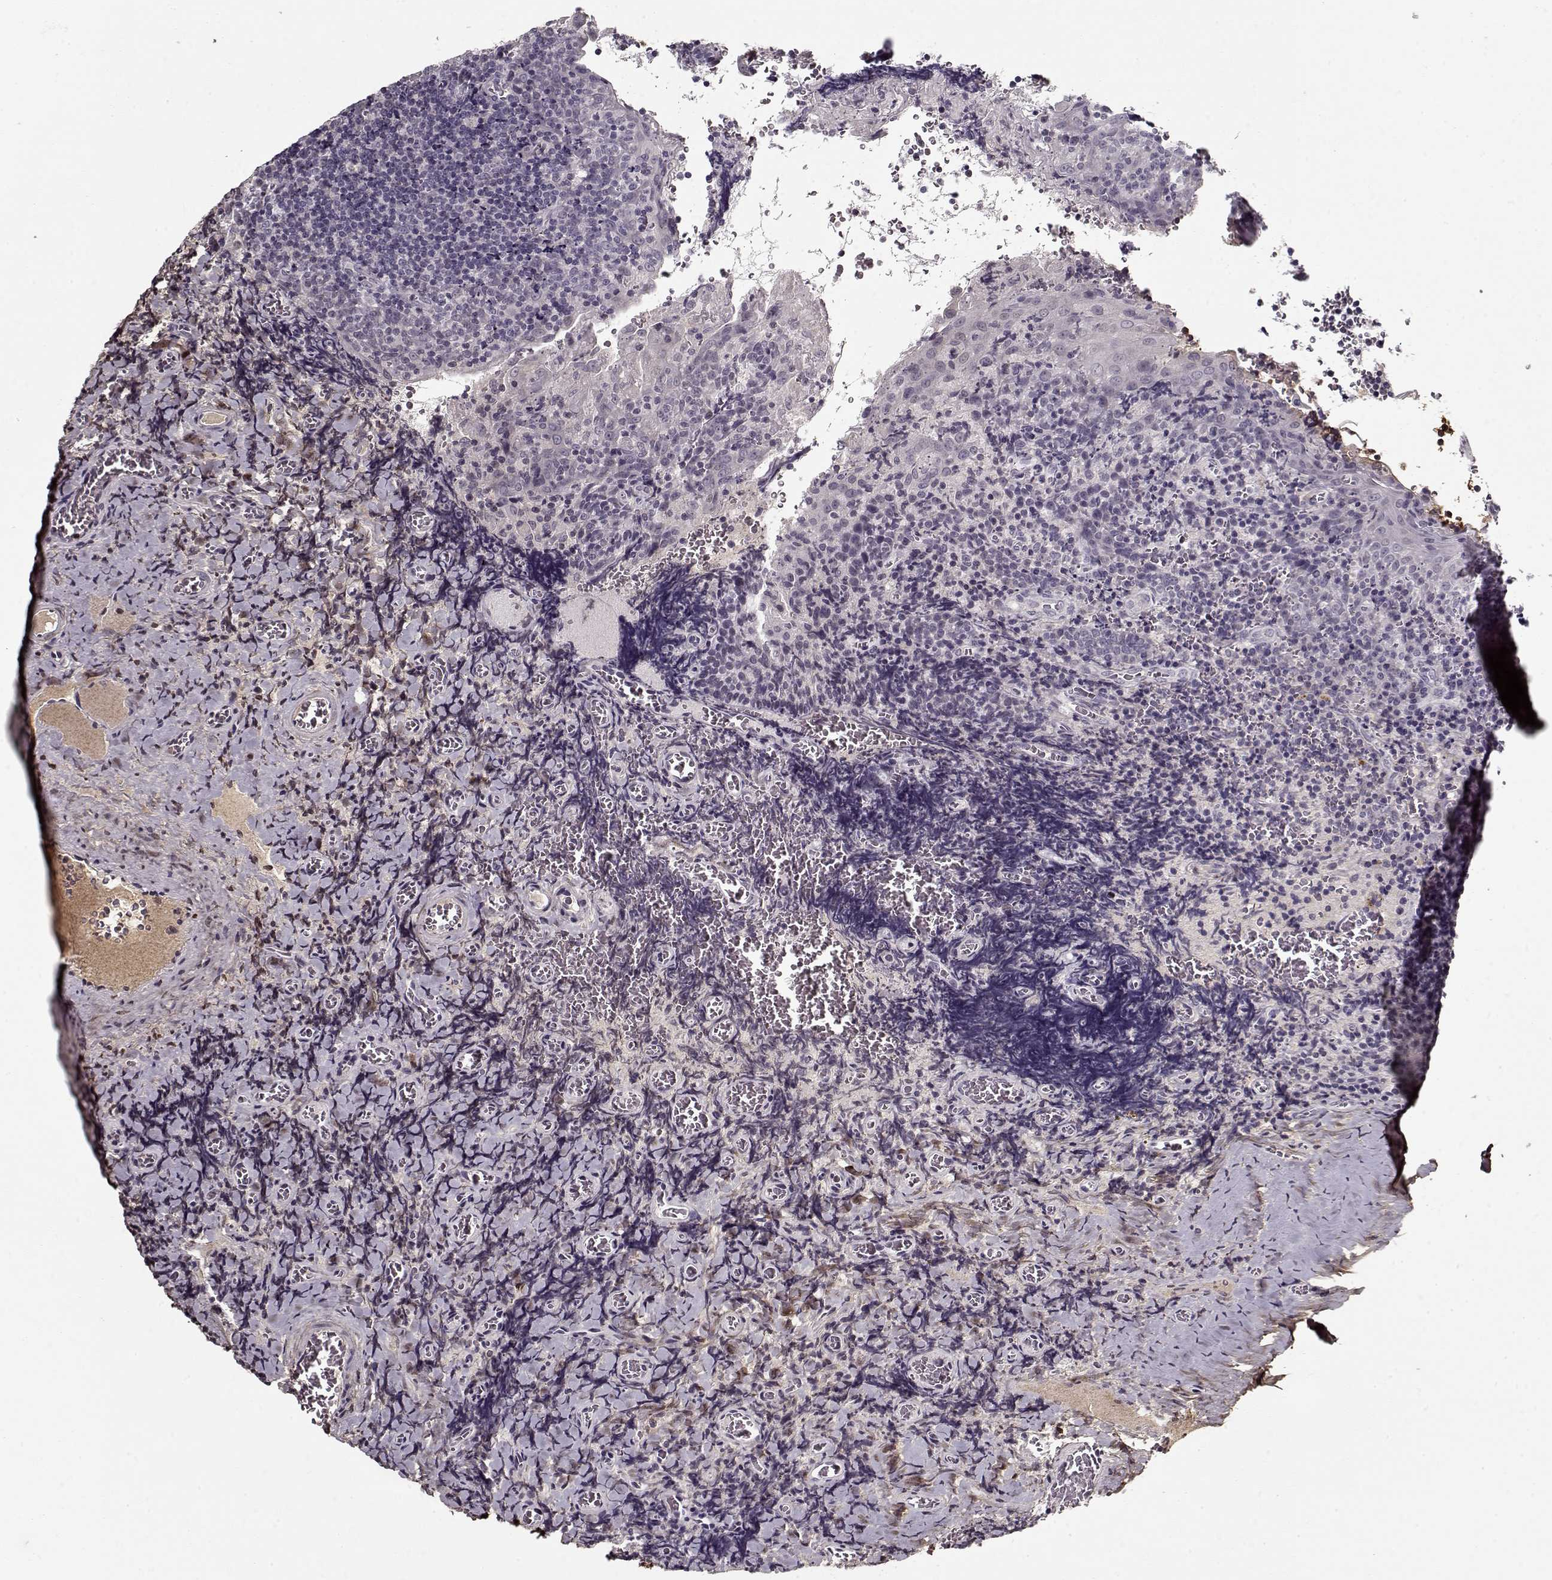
{"staining": {"intensity": "negative", "quantity": "none", "location": "none"}, "tissue": "tonsil", "cell_type": "Germinal center cells", "image_type": "normal", "snomed": [{"axis": "morphology", "description": "Normal tissue, NOS"}, {"axis": "morphology", "description": "Inflammation, NOS"}, {"axis": "topography", "description": "Tonsil"}], "caption": "Tonsil stained for a protein using IHC displays no expression germinal center cells.", "gene": "LUM", "patient": {"sex": "female", "age": 31}}